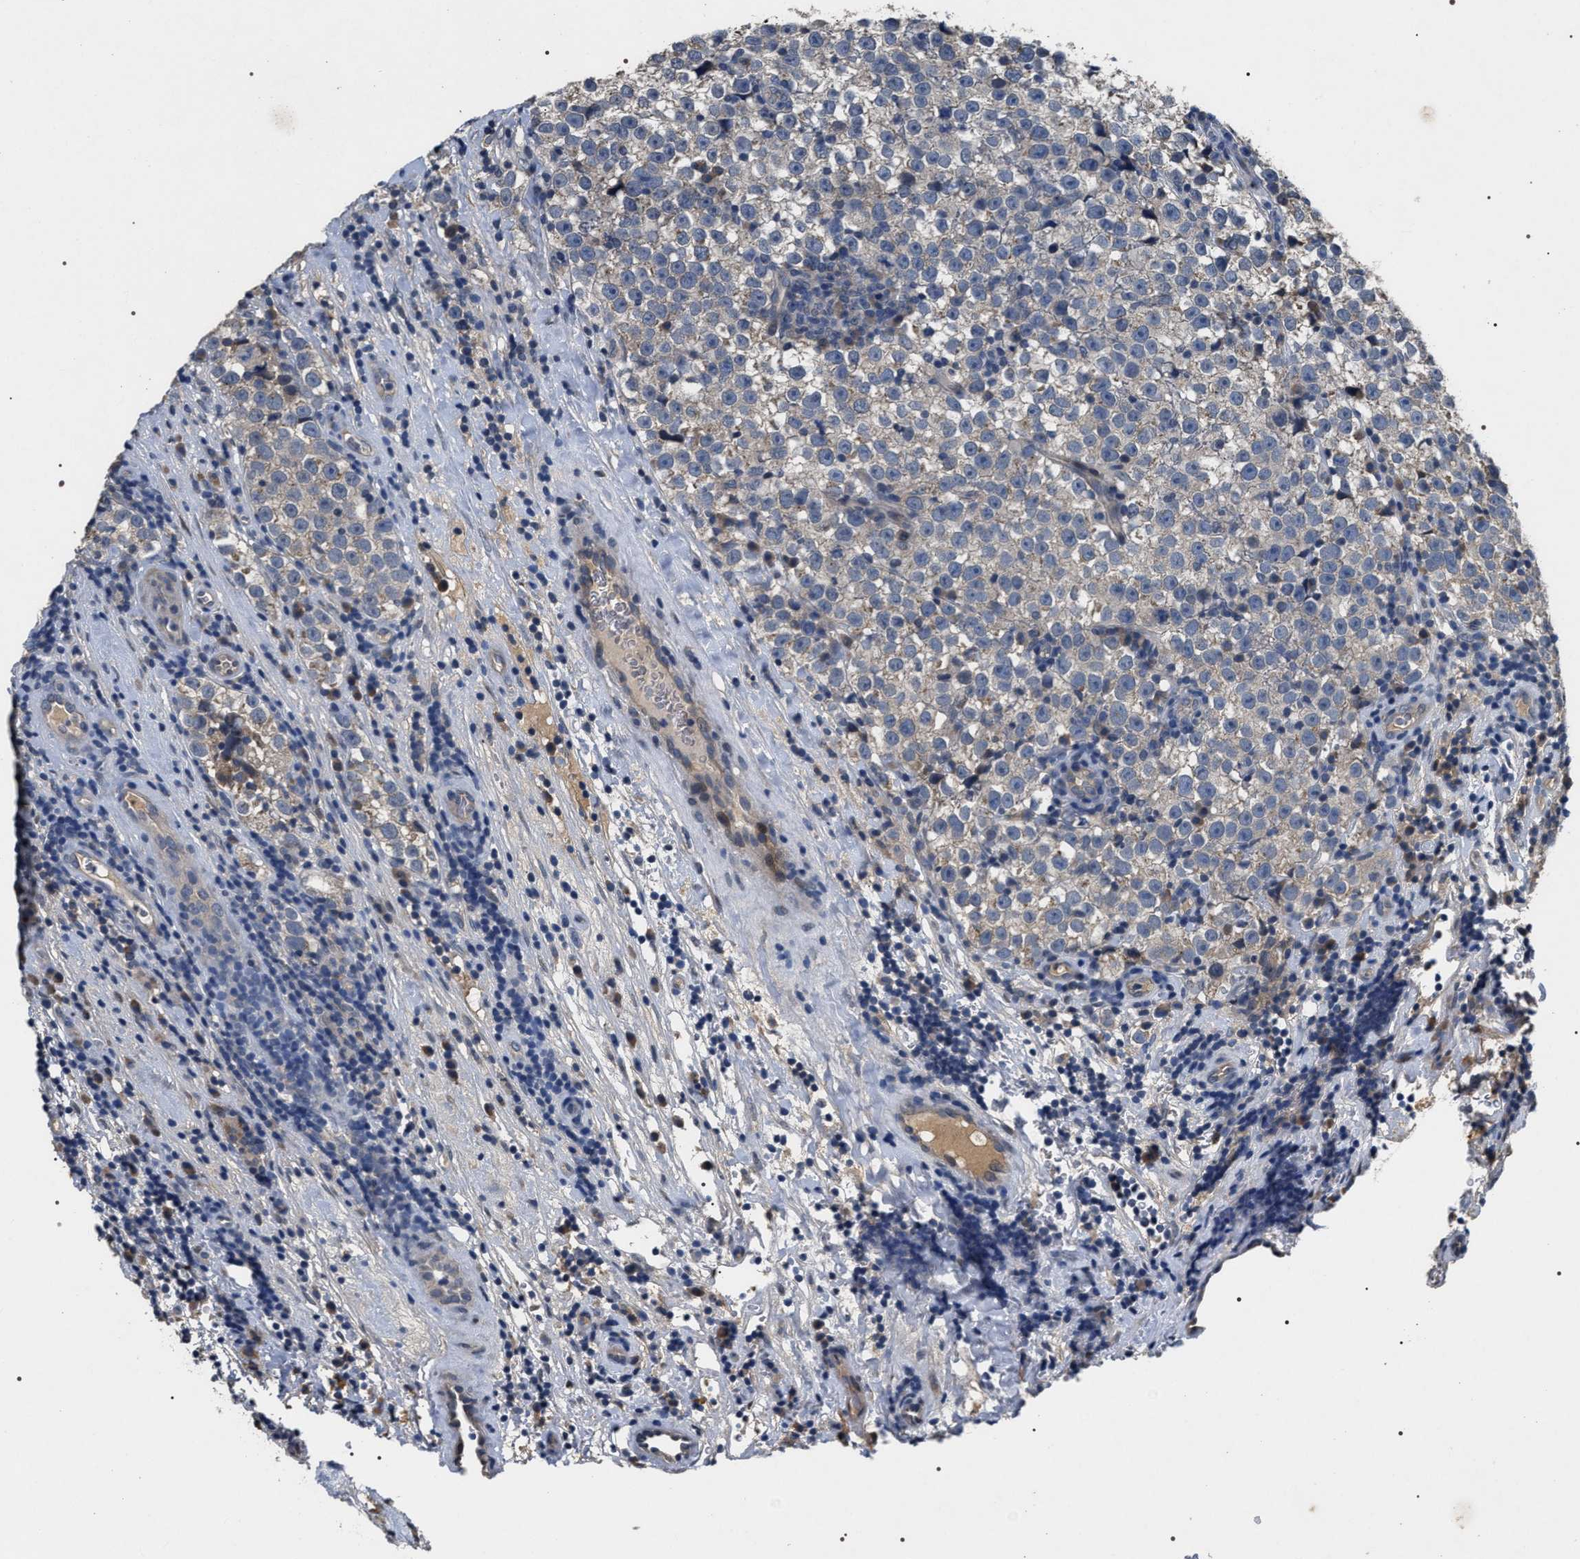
{"staining": {"intensity": "negative", "quantity": "none", "location": "none"}, "tissue": "testis cancer", "cell_type": "Tumor cells", "image_type": "cancer", "snomed": [{"axis": "morphology", "description": "Normal tissue, NOS"}, {"axis": "morphology", "description": "Seminoma, NOS"}, {"axis": "topography", "description": "Testis"}], "caption": "Immunohistochemistry (IHC) of seminoma (testis) displays no positivity in tumor cells.", "gene": "IFT81", "patient": {"sex": "male", "age": 43}}